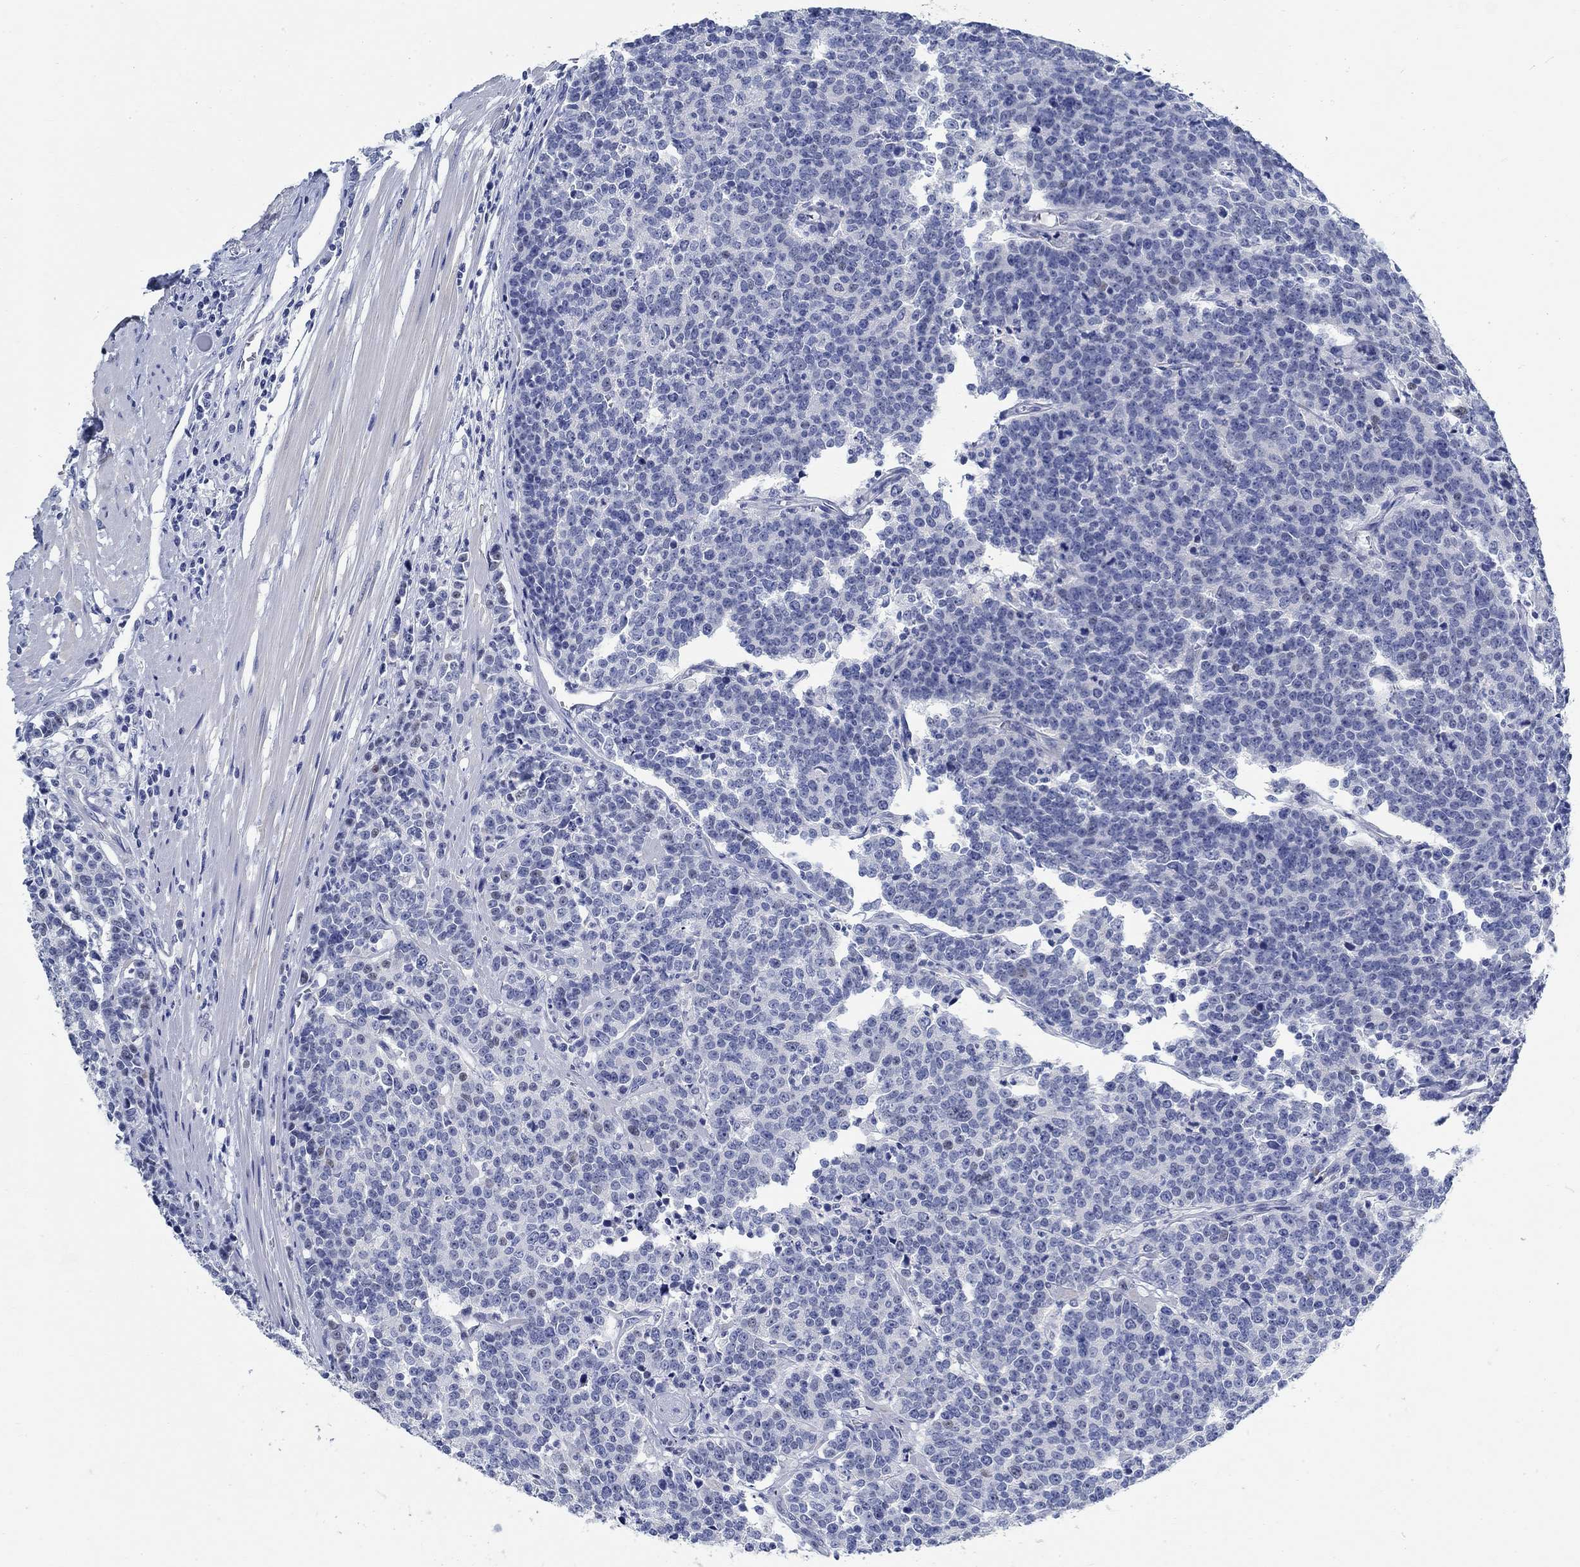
{"staining": {"intensity": "negative", "quantity": "none", "location": "none"}, "tissue": "prostate cancer", "cell_type": "Tumor cells", "image_type": "cancer", "snomed": [{"axis": "morphology", "description": "Adenocarcinoma, NOS"}, {"axis": "topography", "description": "Prostate"}], "caption": "This is an IHC photomicrograph of adenocarcinoma (prostate). There is no staining in tumor cells.", "gene": "RBM20", "patient": {"sex": "male", "age": 67}}